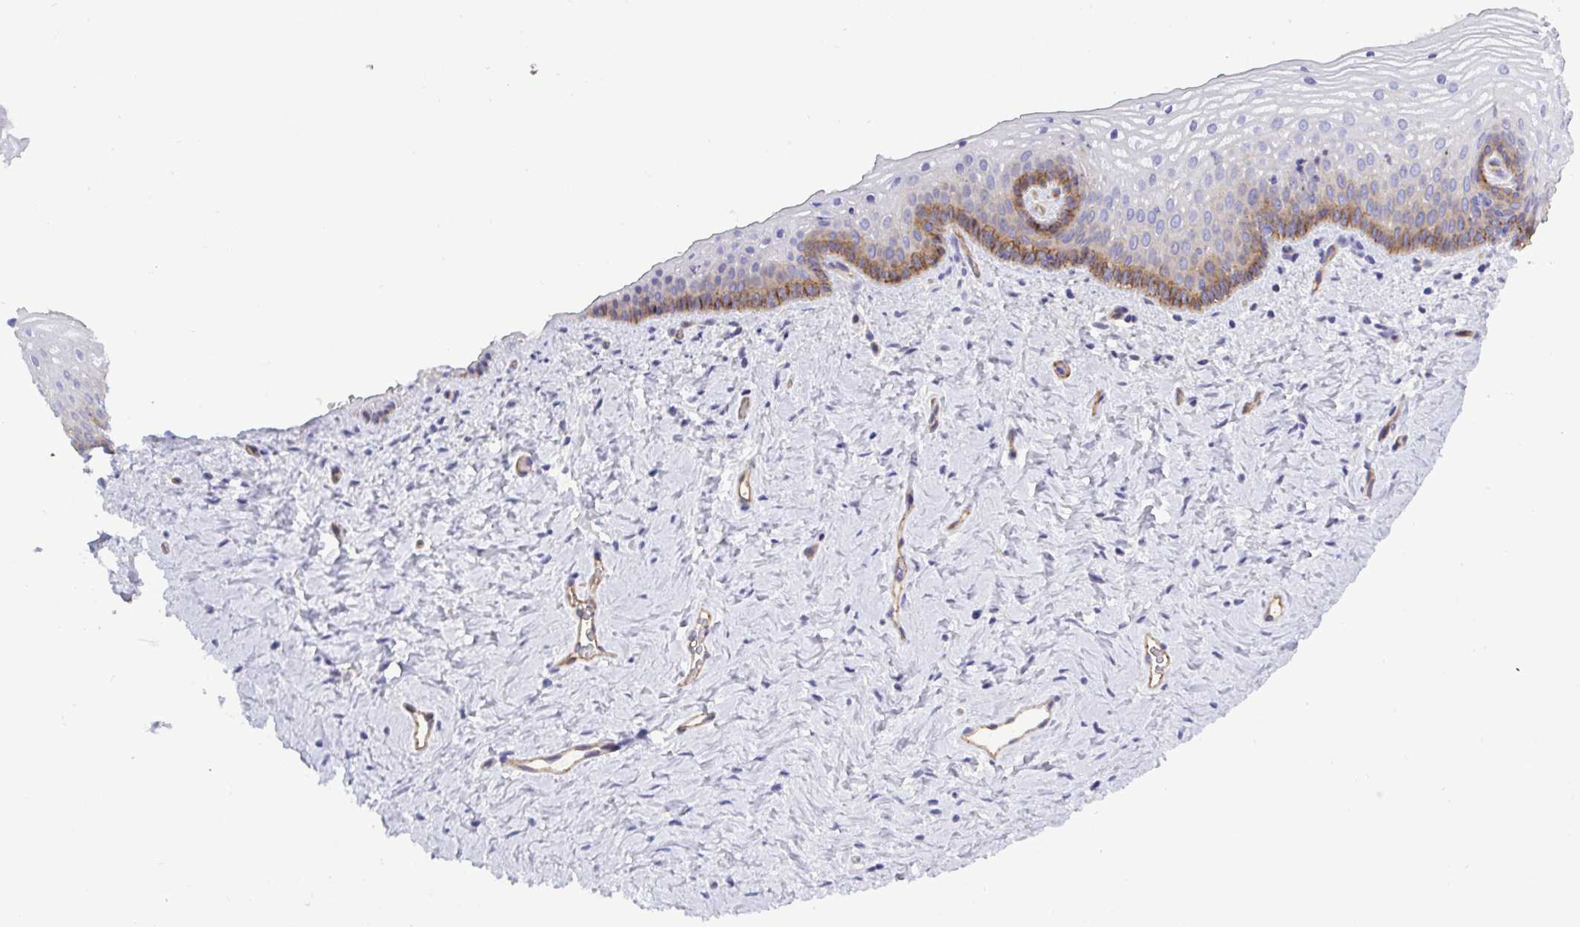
{"staining": {"intensity": "moderate", "quantity": "<25%", "location": "cytoplasmic/membranous"}, "tissue": "vagina", "cell_type": "Squamous epithelial cells", "image_type": "normal", "snomed": [{"axis": "morphology", "description": "Normal tissue, NOS"}, {"axis": "topography", "description": "Vagina"}], "caption": "A histopathology image of vagina stained for a protein displays moderate cytoplasmic/membranous brown staining in squamous epithelial cells. Immunohistochemistry (ihc) stains the protein of interest in brown and the nuclei are stained blue.", "gene": "LIMA1", "patient": {"sex": "female", "age": 45}}